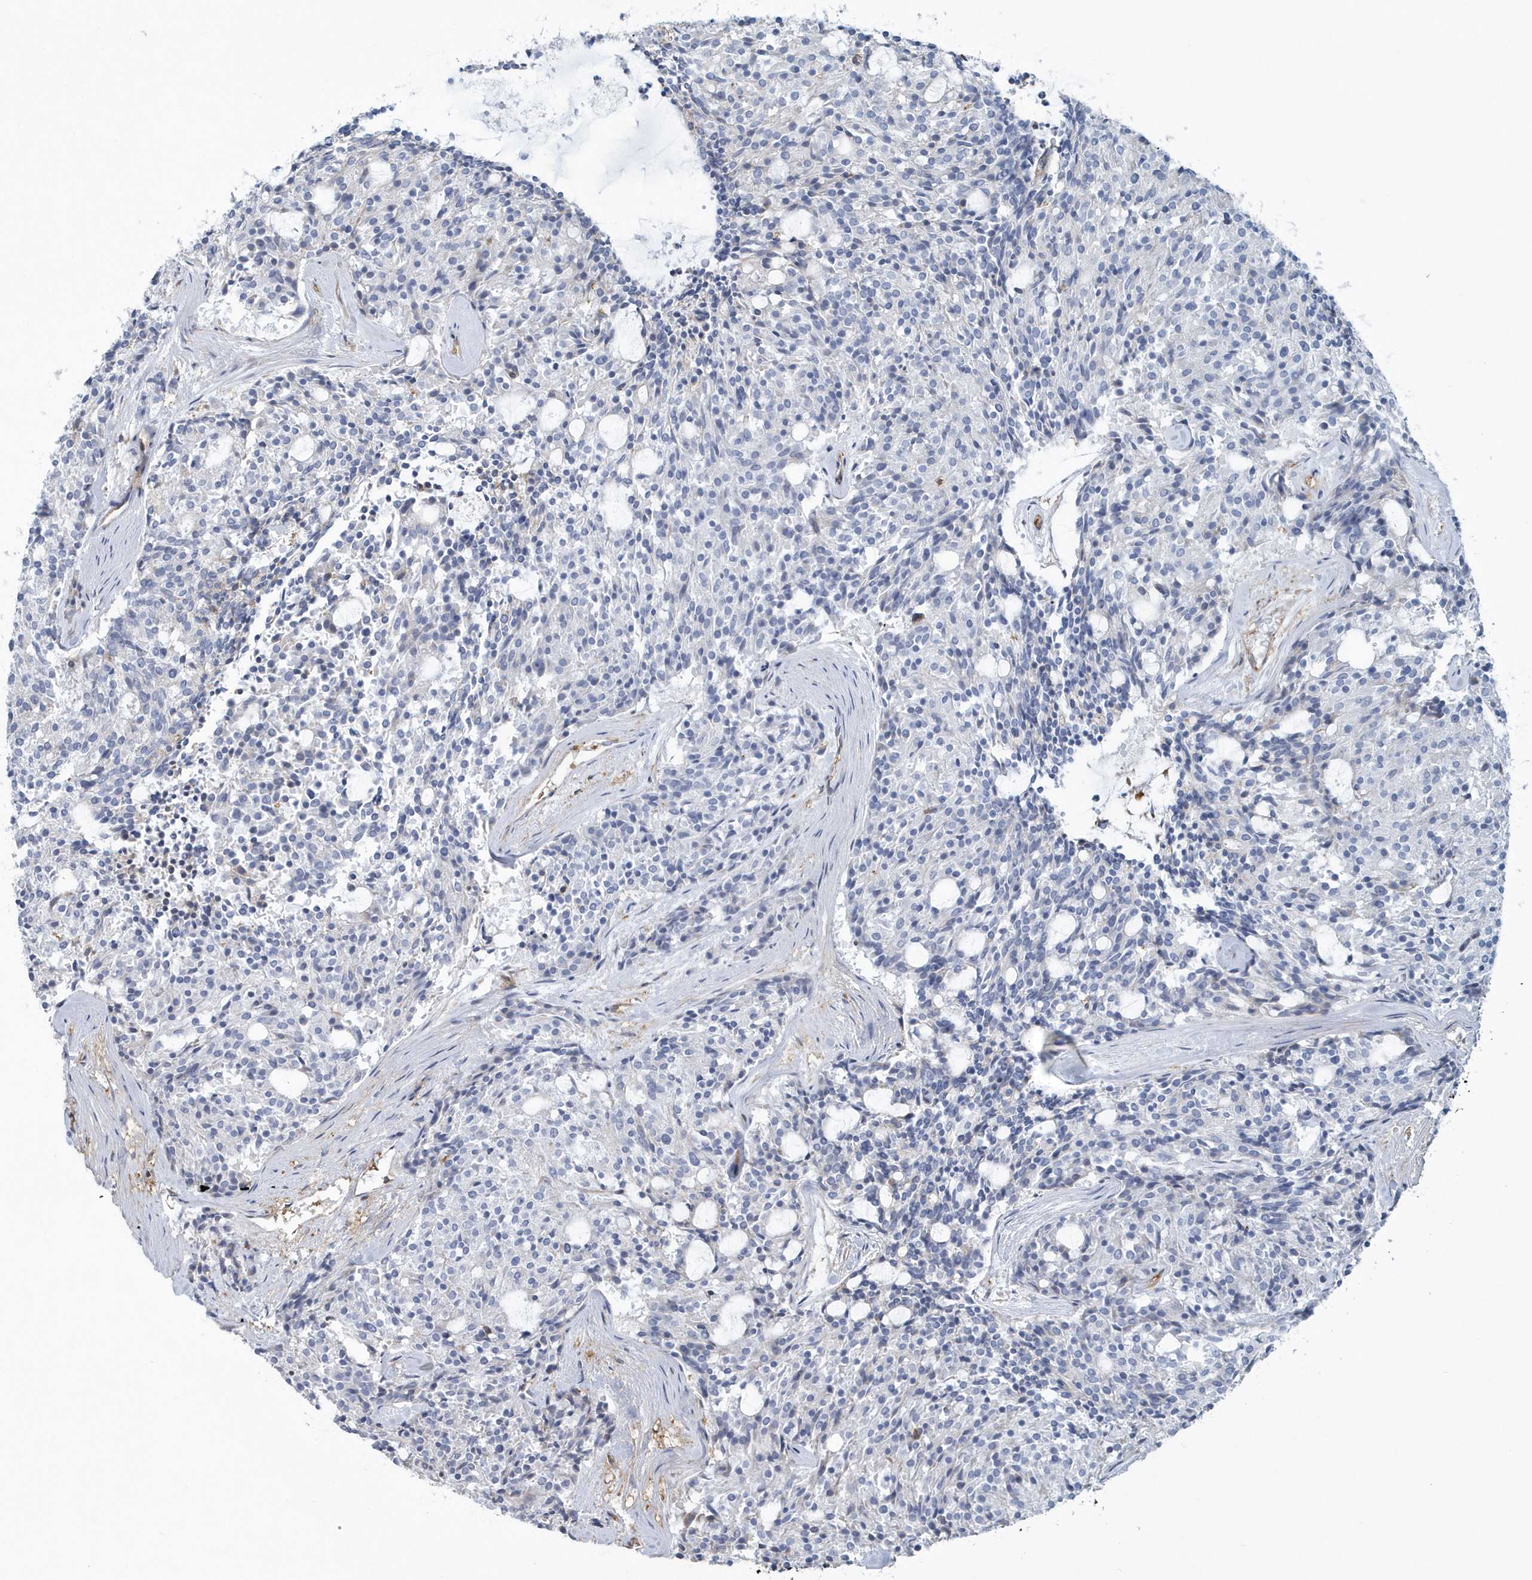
{"staining": {"intensity": "negative", "quantity": "none", "location": "none"}, "tissue": "carcinoid", "cell_type": "Tumor cells", "image_type": "cancer", "snomed": [{"axis": "morphology", "description": "Carcinoid, malignant, NOS"}, {"axis": "topography", "description": "Pancreas"}], "caption": "Protein analysis of carcinoid (malignant) exhibits no significant positivity in tumor cells.", "gene": "ARAP2", "patient": {"sex": "female", "age": 54}}